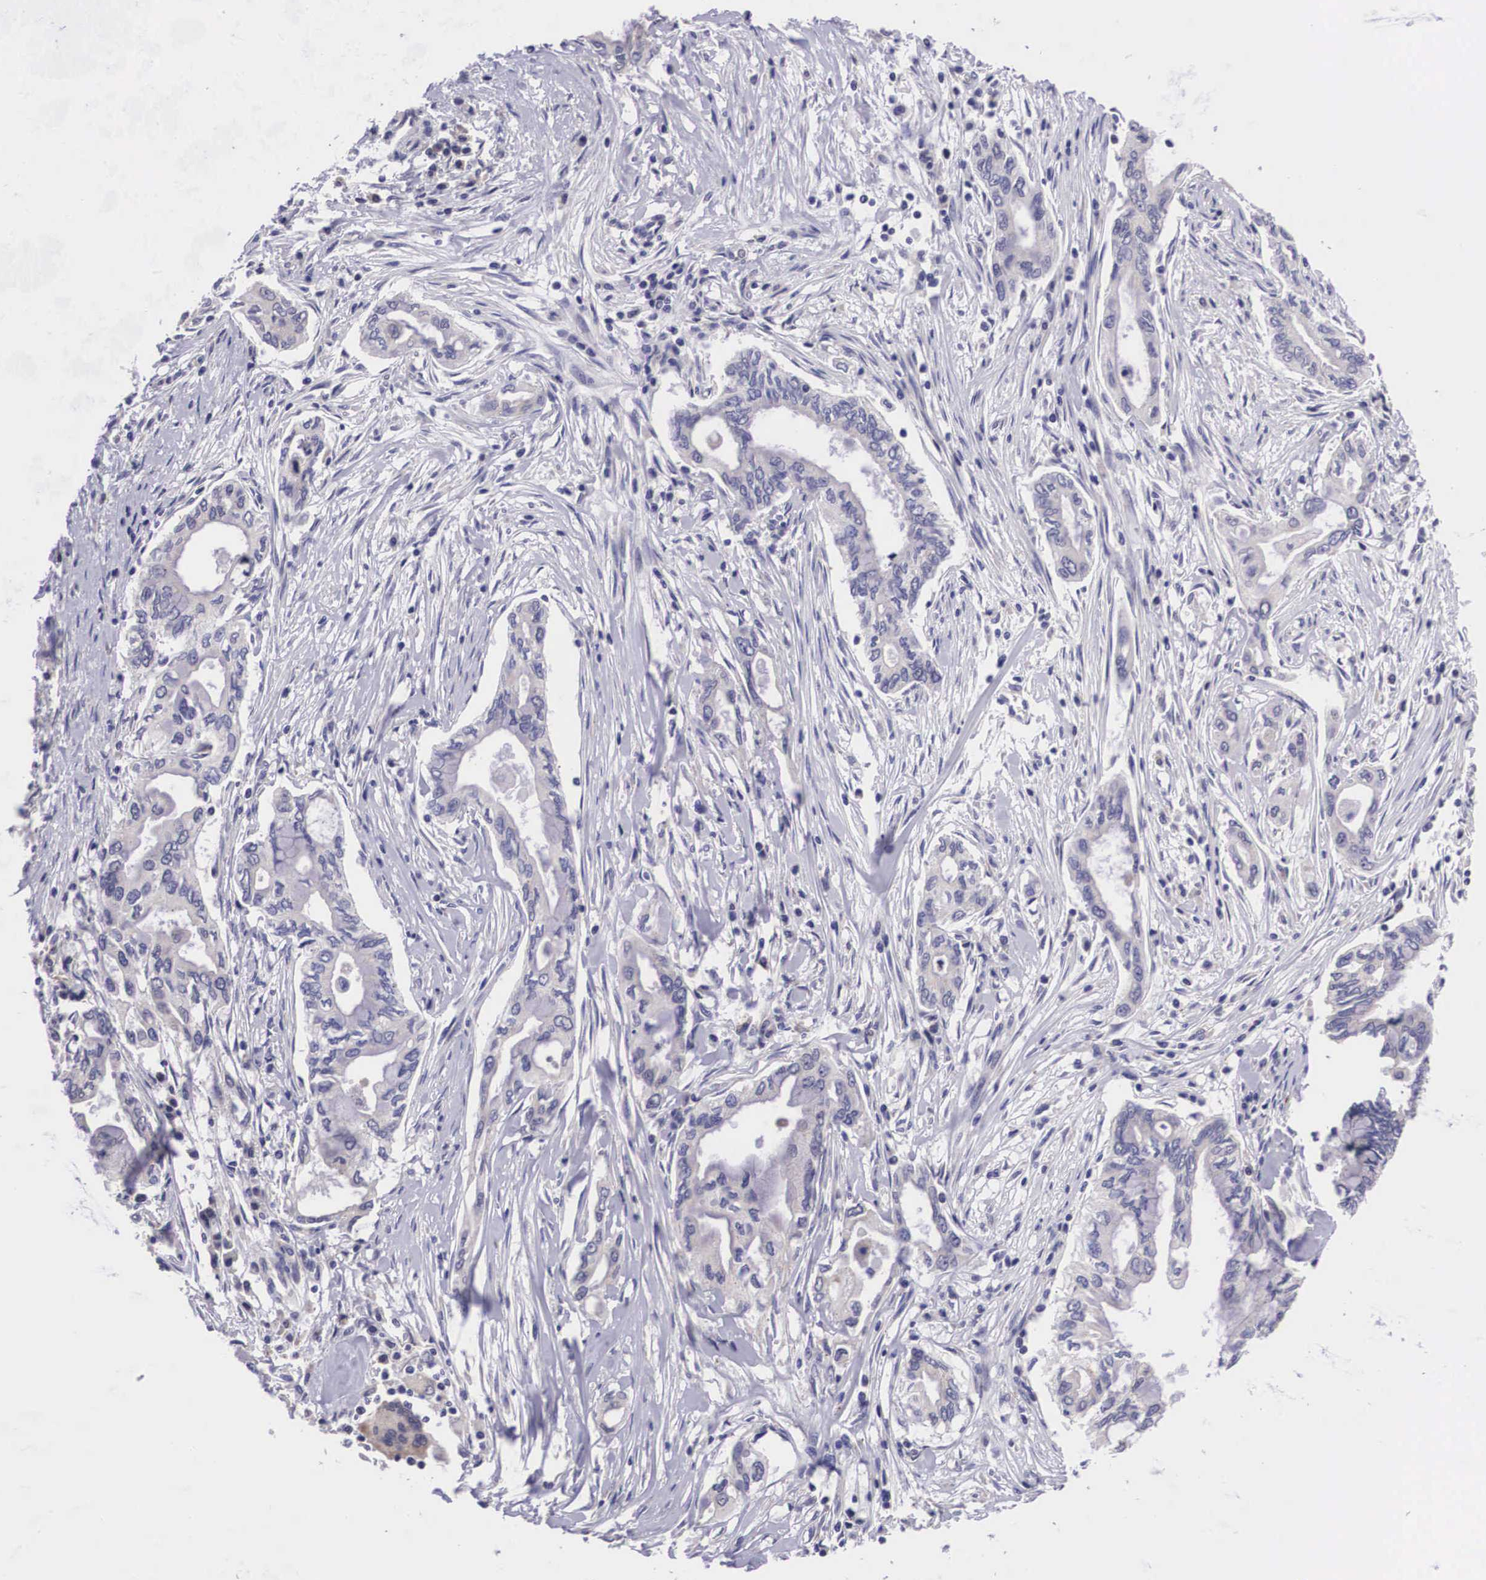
{"staining": {"intensity": "negative", "quantity": "none", "location": "none"}, "tissue": "pancreatic cancer", "cell_type": "Tumor cells", "image_type": "cancer", "snomed": [{"axis": "morphology", "description": "Adenocarcinoma, NOS"}, {"axis": "topography", "description": "Pancreas"}], "caption": "High magnification brightfield microscopy of pancreatic cancer (adenocarcinoma) stained with DAB (brown) and counterstained with hematoxylin (blue): tumor cells show no significant staining.", "gene": "ARG2", "patient": {"sex": "female", "age": 57}}